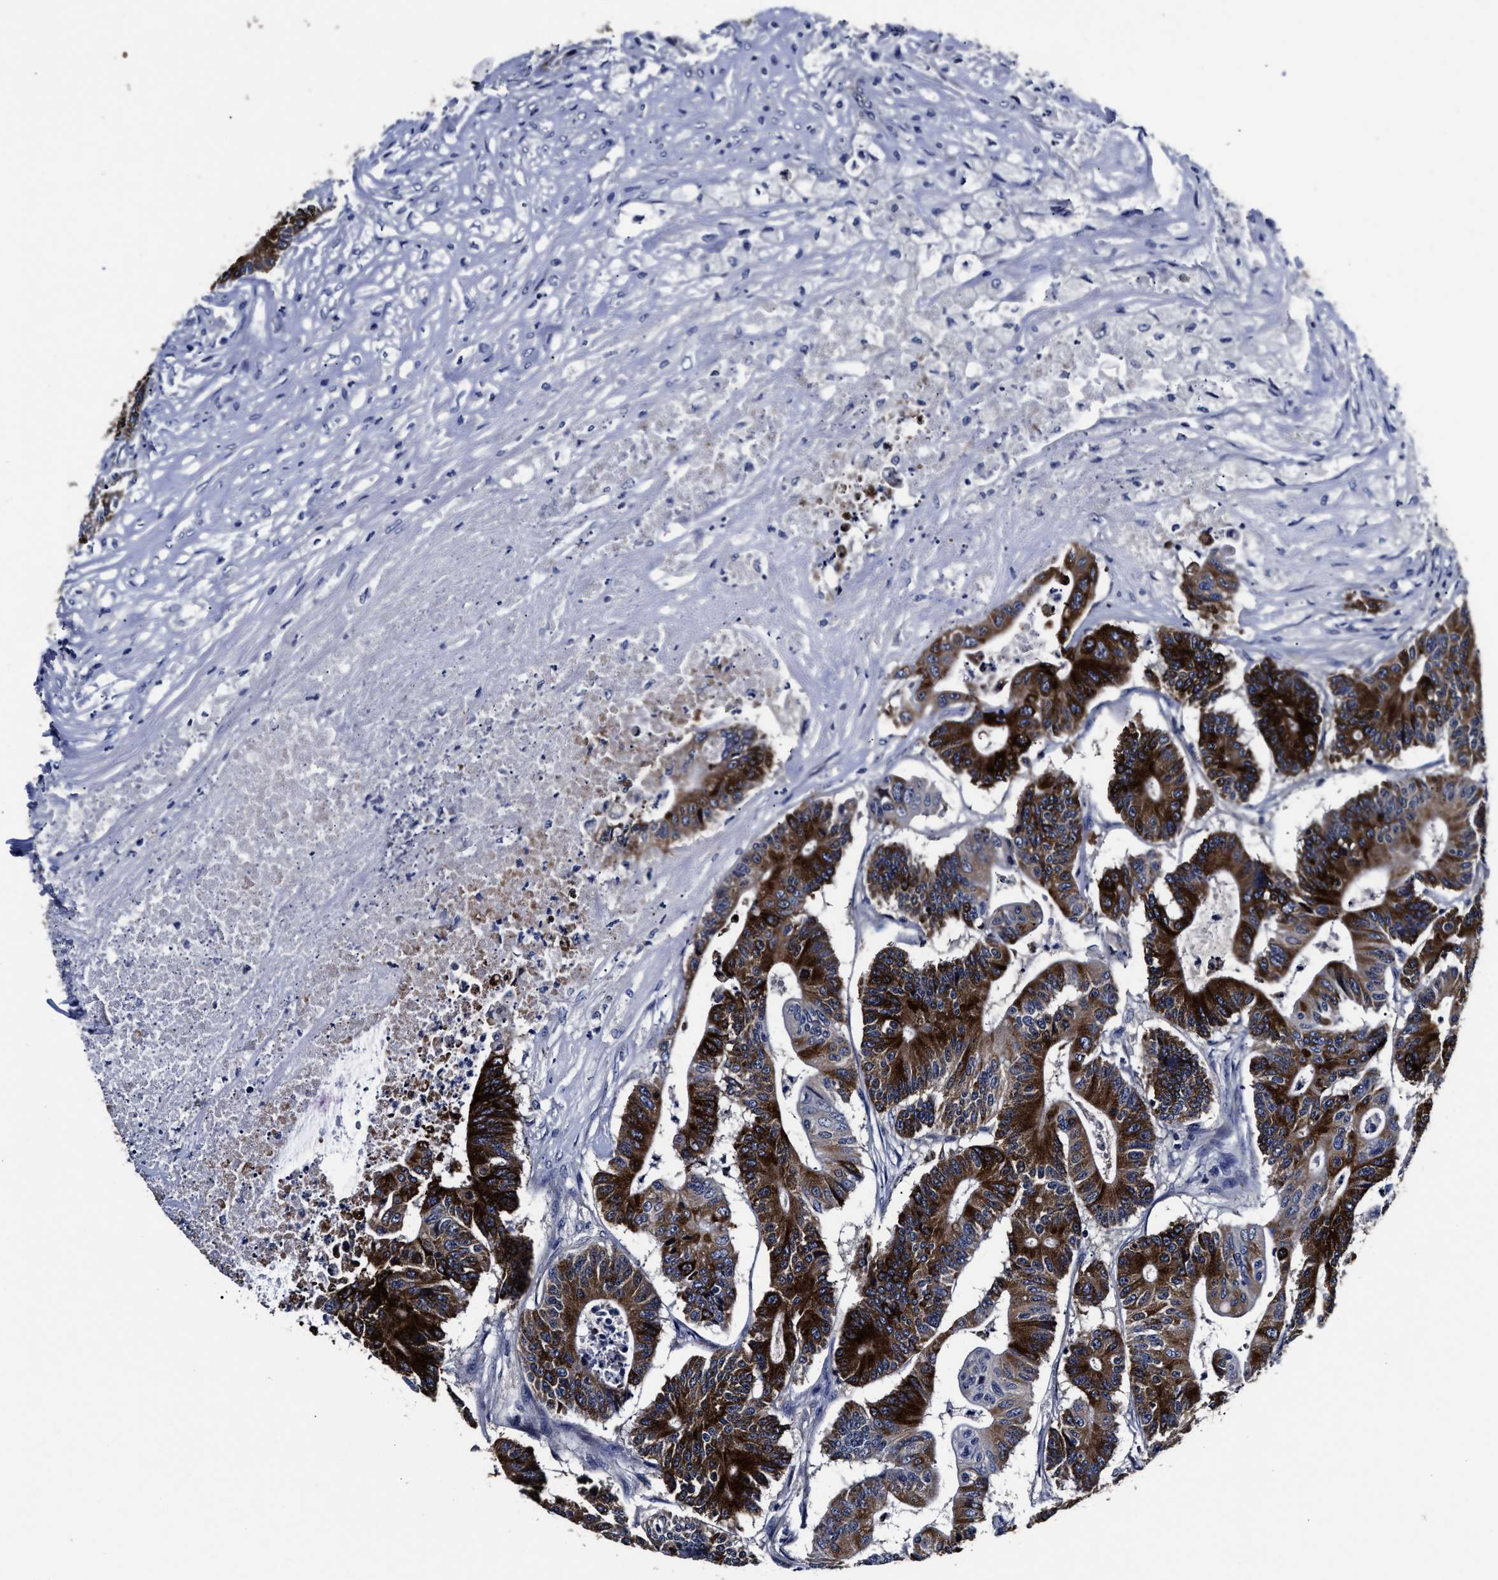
{"staining": {"intensity": "strong", "quantity": ">75%", "location": "cytoplasmic/membranous"}, "tissue": "colorectal cancer", "cell_type": "Tumor cells", "image_type": "cancer", "snomed": [{"axis": "morphology", "description": "Adenocarcinoma, NOS"}, {"axis": "topography", "description": "Colon"}], "caption": "Protein analysis of adenocarcinoma (colorectal) tissue shows strong cytoplasmic/membranous expression in about >75% of tumor cells.", "gene": "OLFML2A", "patient": {"sex": "female", "age": 84}}